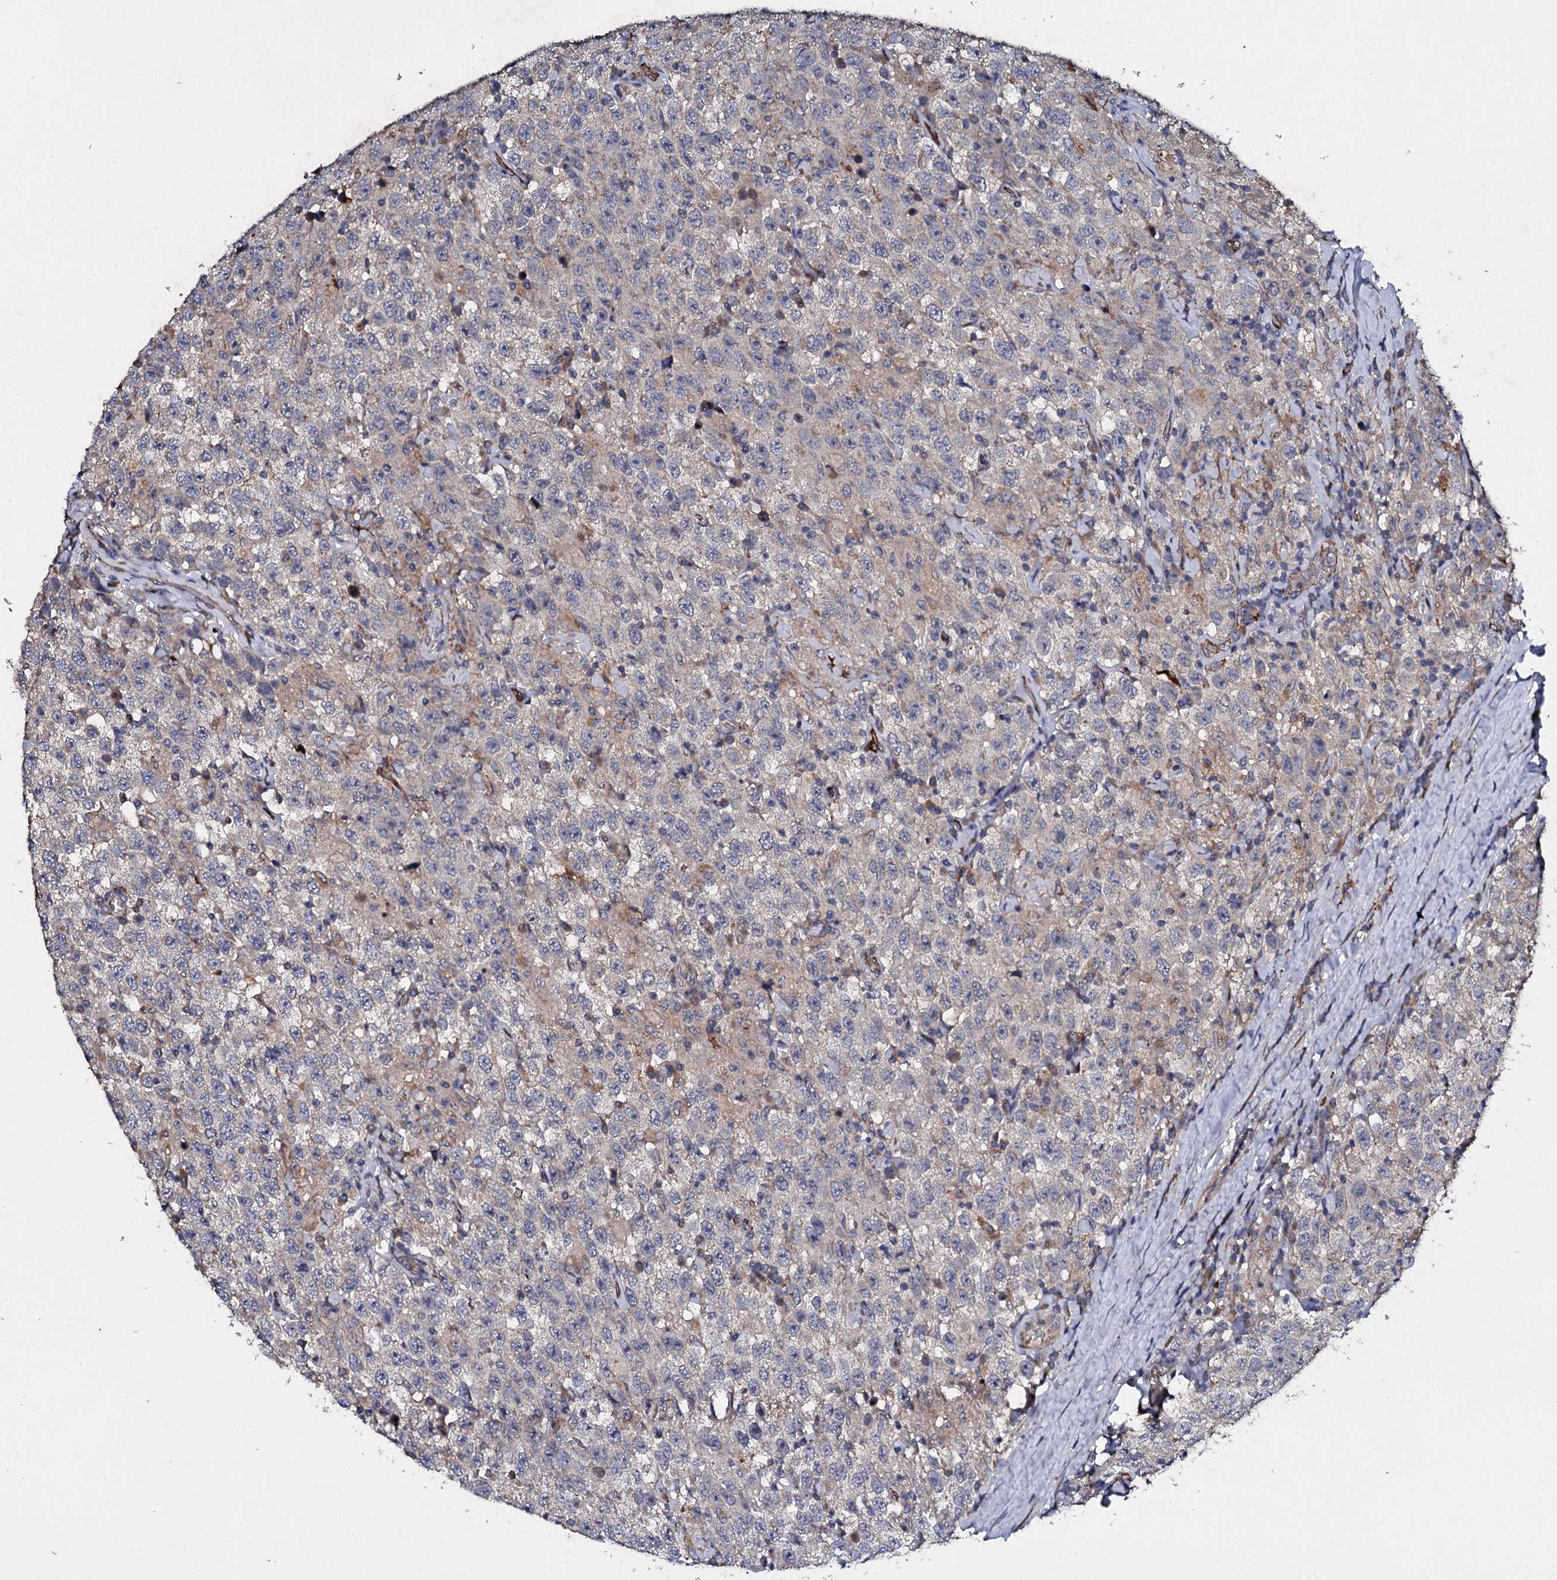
{"staining": {"intensity": "weak", "quantity": "<25%", "location": "cytoplasmic/membranous"}, "tissue": "testis cancer", "cell_type": "Tumor cells", "image_type": "cancer", "snomed": [{"axis": "morphology", "description": "Seminoma, NOS"}, {"axis": "topography", "description": "Testis"}], "caption": "Testis cancer was stained to show a protein in brown. There is no significant staining in tumor cells.", "gene": "LRRC28", "patient": {"sex": "male", "age": 41}}